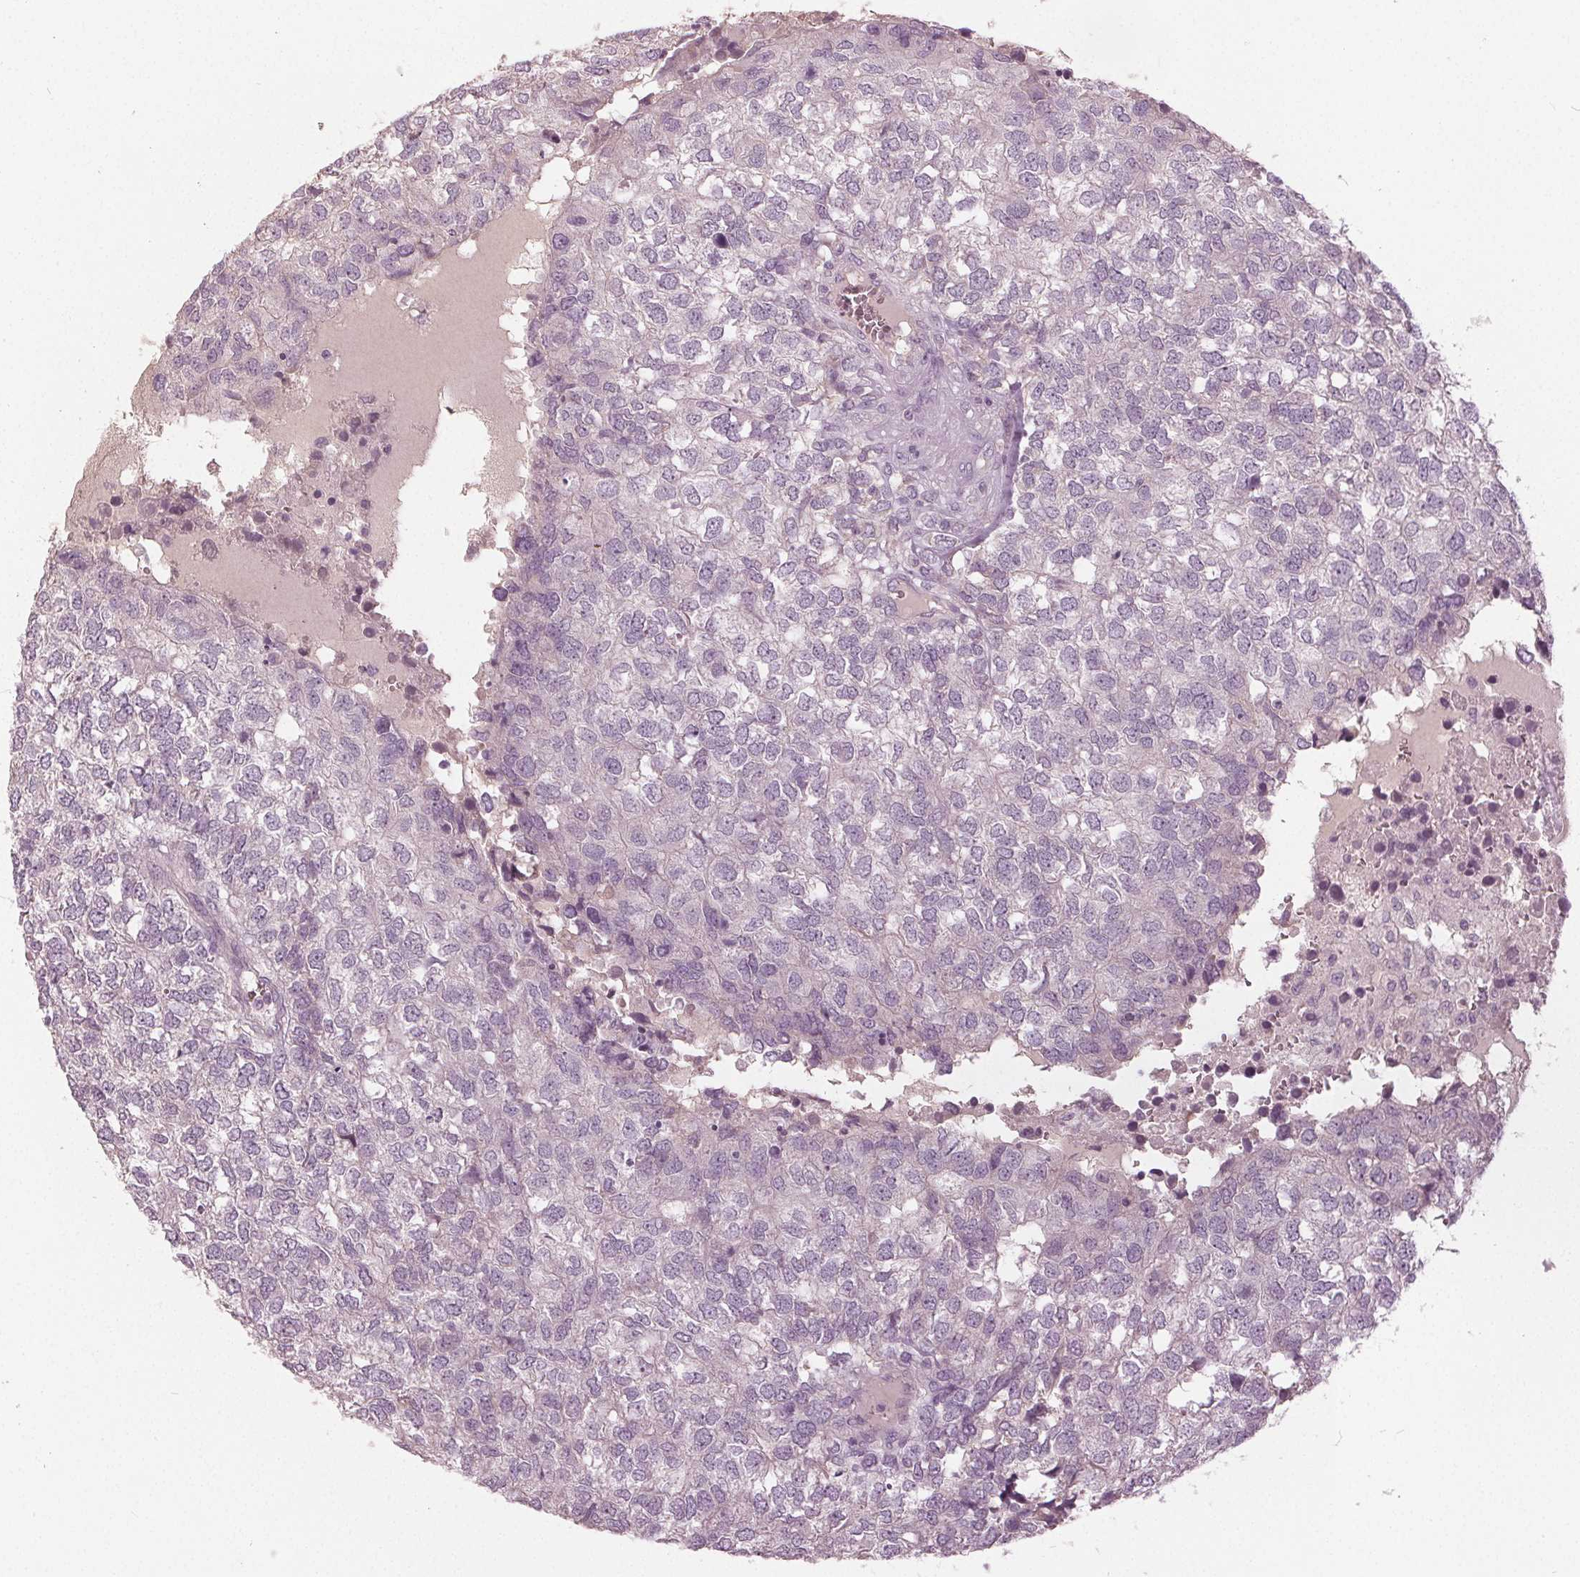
{"staining": {"intensity": "negative", "quantity": "none", "location": "none"}, "tissue": "breast cancer", "cell_type": "Tumor cells", "image_type": "cancer", "snomed": [{"axis": "morphology", "description": "Duct carcinoma"}, {"axis": "topography", "description": "Breast"}], "caption": "Intraductal carcinoma (breast) stained for a protein using immunohistochemistry shows no positivity tumor cells.", "gene": "KLK13", "patient": {"sex": "female", "age": 30}}